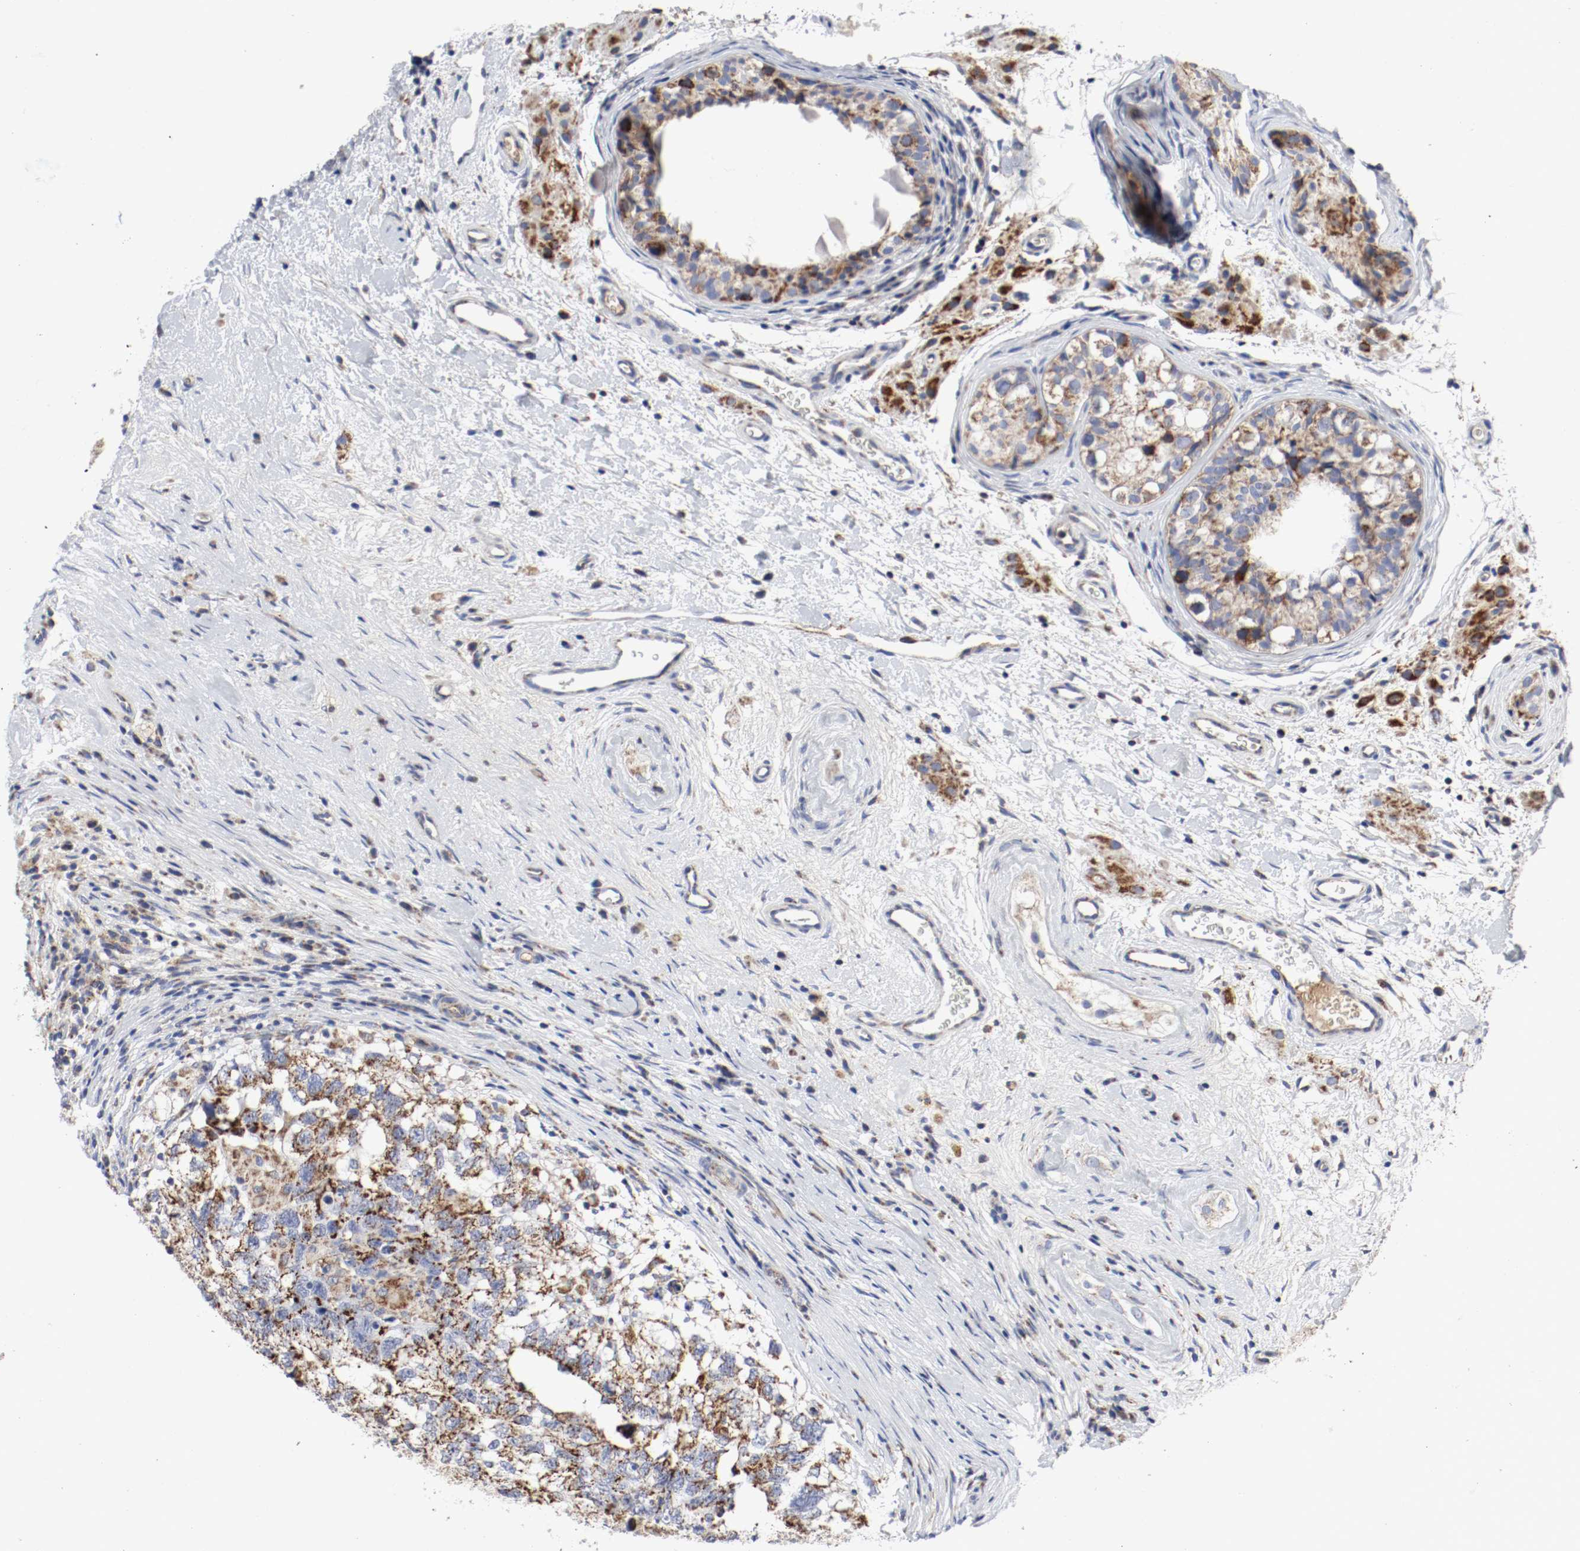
{"staining": {"intensity": "strong", "quantity": ">75%", "location": "cytoplasmic/membranous"}, "tissue": "testis cancer", "cell_type": "Tumor cells", "image_type": "cancer", "snomed": [{"axis": "morphology", "description": "Carcinoma, Embryonal, NOS"}, {"axis": "topography", "description": "Testis"}], "caption": "Strong cytoplasmic/membranous protein staining is identified in about >75% of tumor cells in testis cancer (embryonal carcinoma).", "gene": "AFG3L2", "patient": {"sex": "male", "age": 21}}